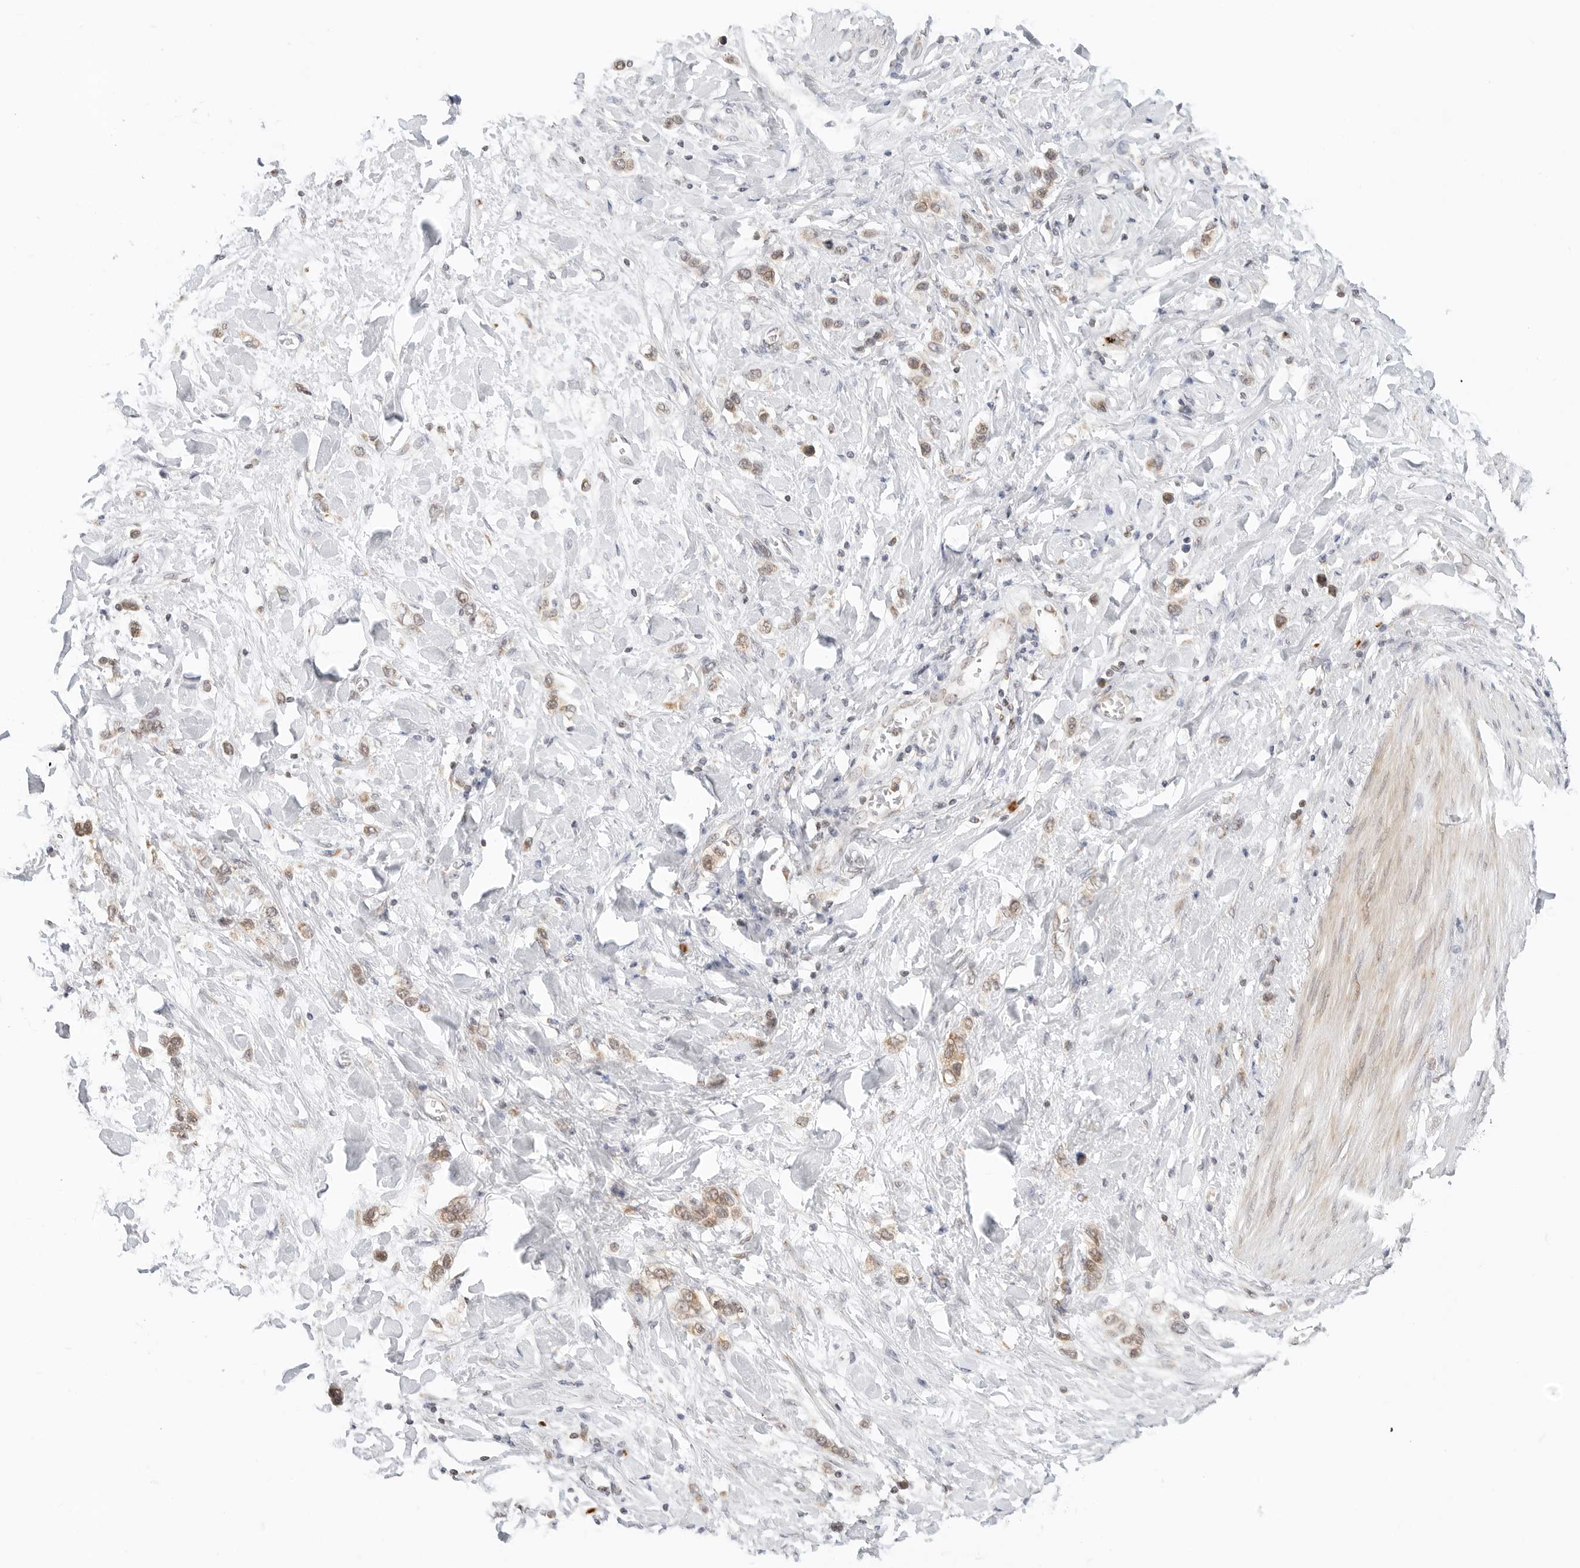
{"staining": {"intensity": "moderate", "quantity": ">75%", "location": "cytoplasmic/membranous"}, "tissue": "stomach cancer", "cell_type": "Tumor cells", "image_type": "cancer", "snomed": [{"axis": "morphology", "description": "Adenocarcinoma, NOS"}, {"axis": "topography", "description": "Stomach"}], "caption": "Stomach adenocarcinoma stained for a protein (brown) demonstrates moderate cytoplasmic/membranous positive staining in approximately >75% of tumor cells.", "gene": "POLR3GL", "patient": {"sex": "female", "age": 65}}